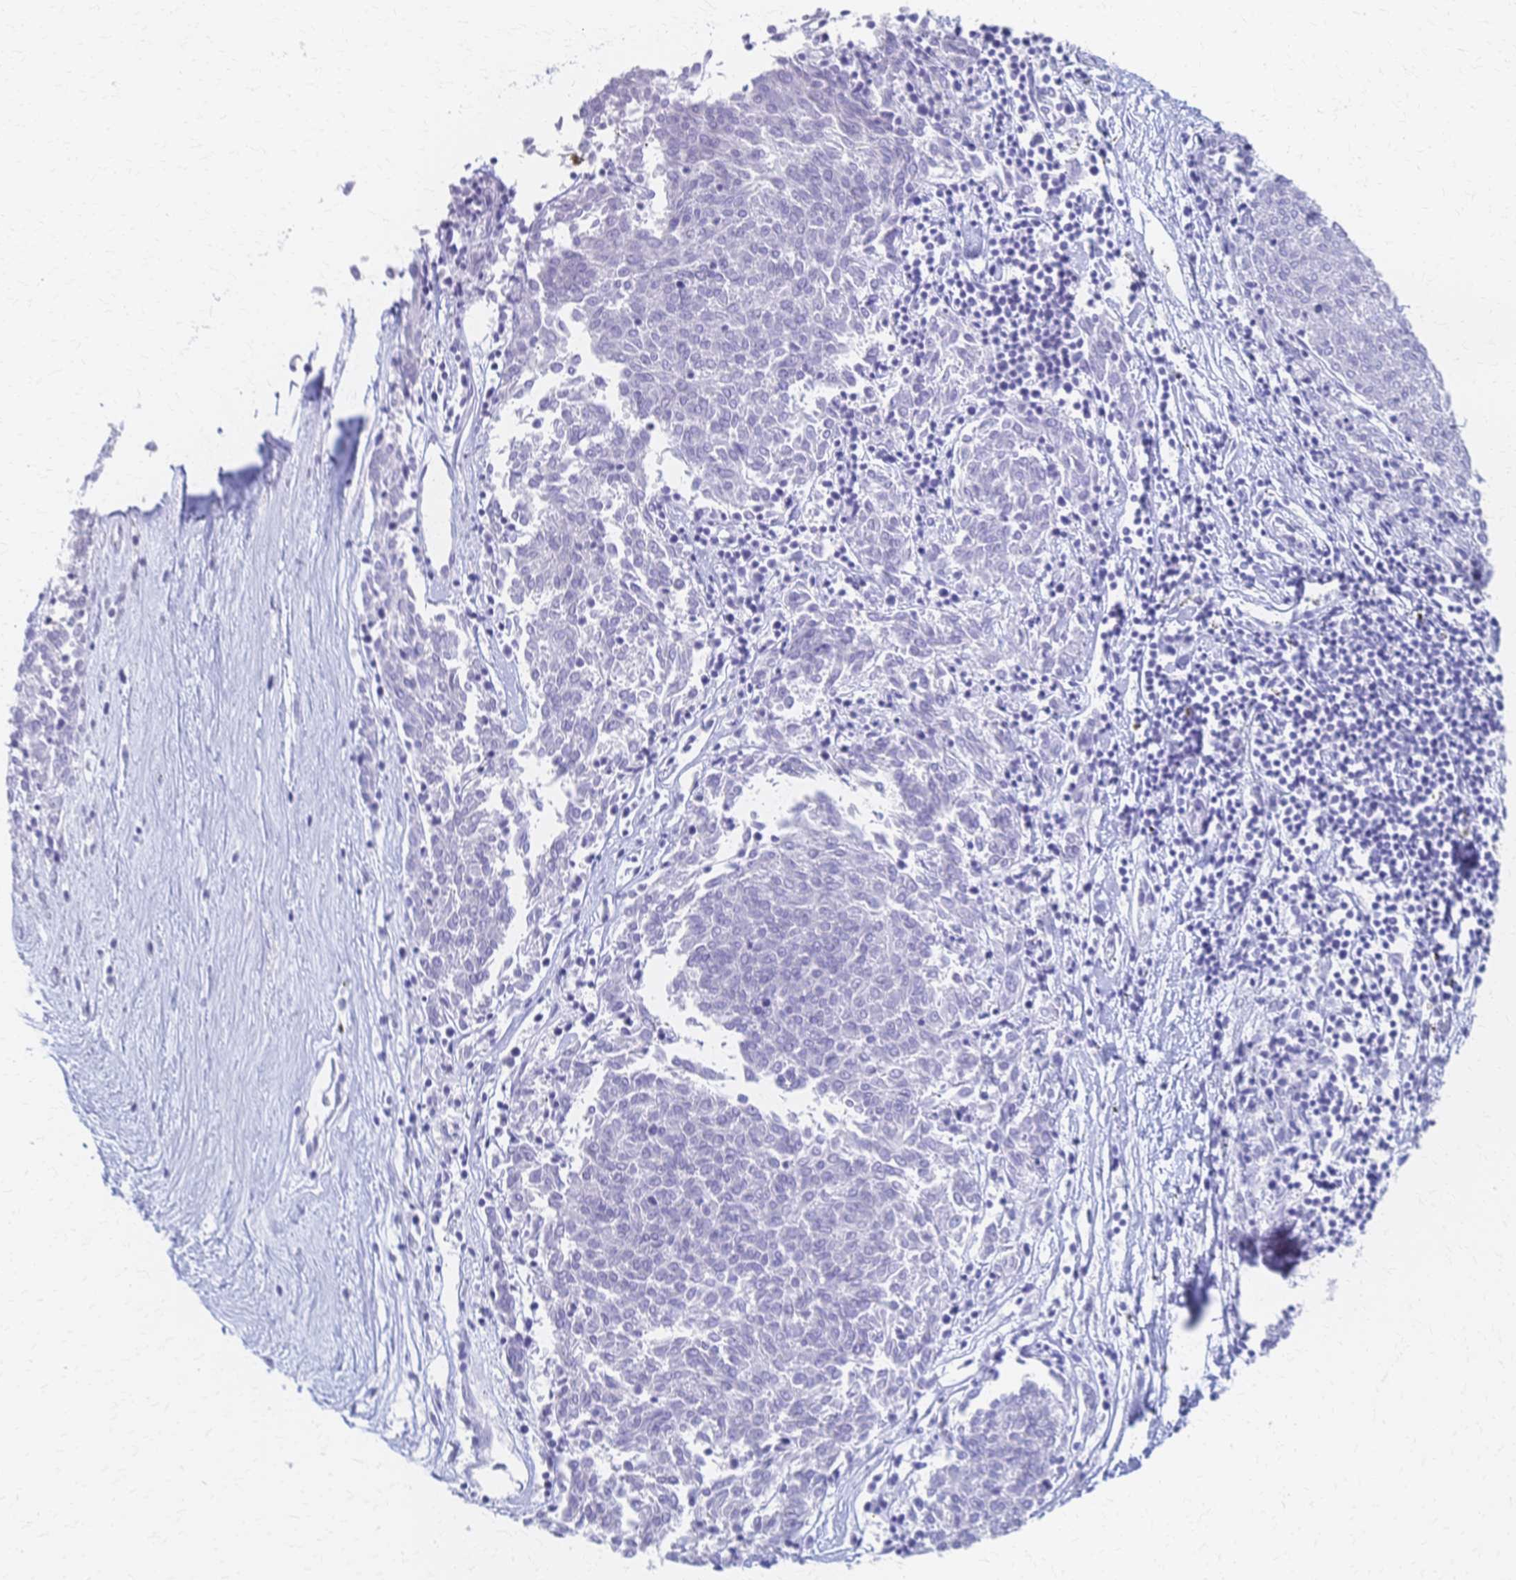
{"staining": {"intensity": "negative", "quantity": "none", "location": "none"}, "tissue": "melanoma", "cell_type": "Tumor cells", "image_type": "cancer", "snomed": [{"axis": "morphology", "description": "Malignant melanoma, NOS"}, {"axis": "topography", "description": "Skin"}], "caption": "An immunohistochemistry (IHC) micrograph of malignant melanoma is shown. There is no staining in tumor cells of malignant melanoma.", "gene": "CYB5A", "patient": {"sex": "female", "age": 72}}